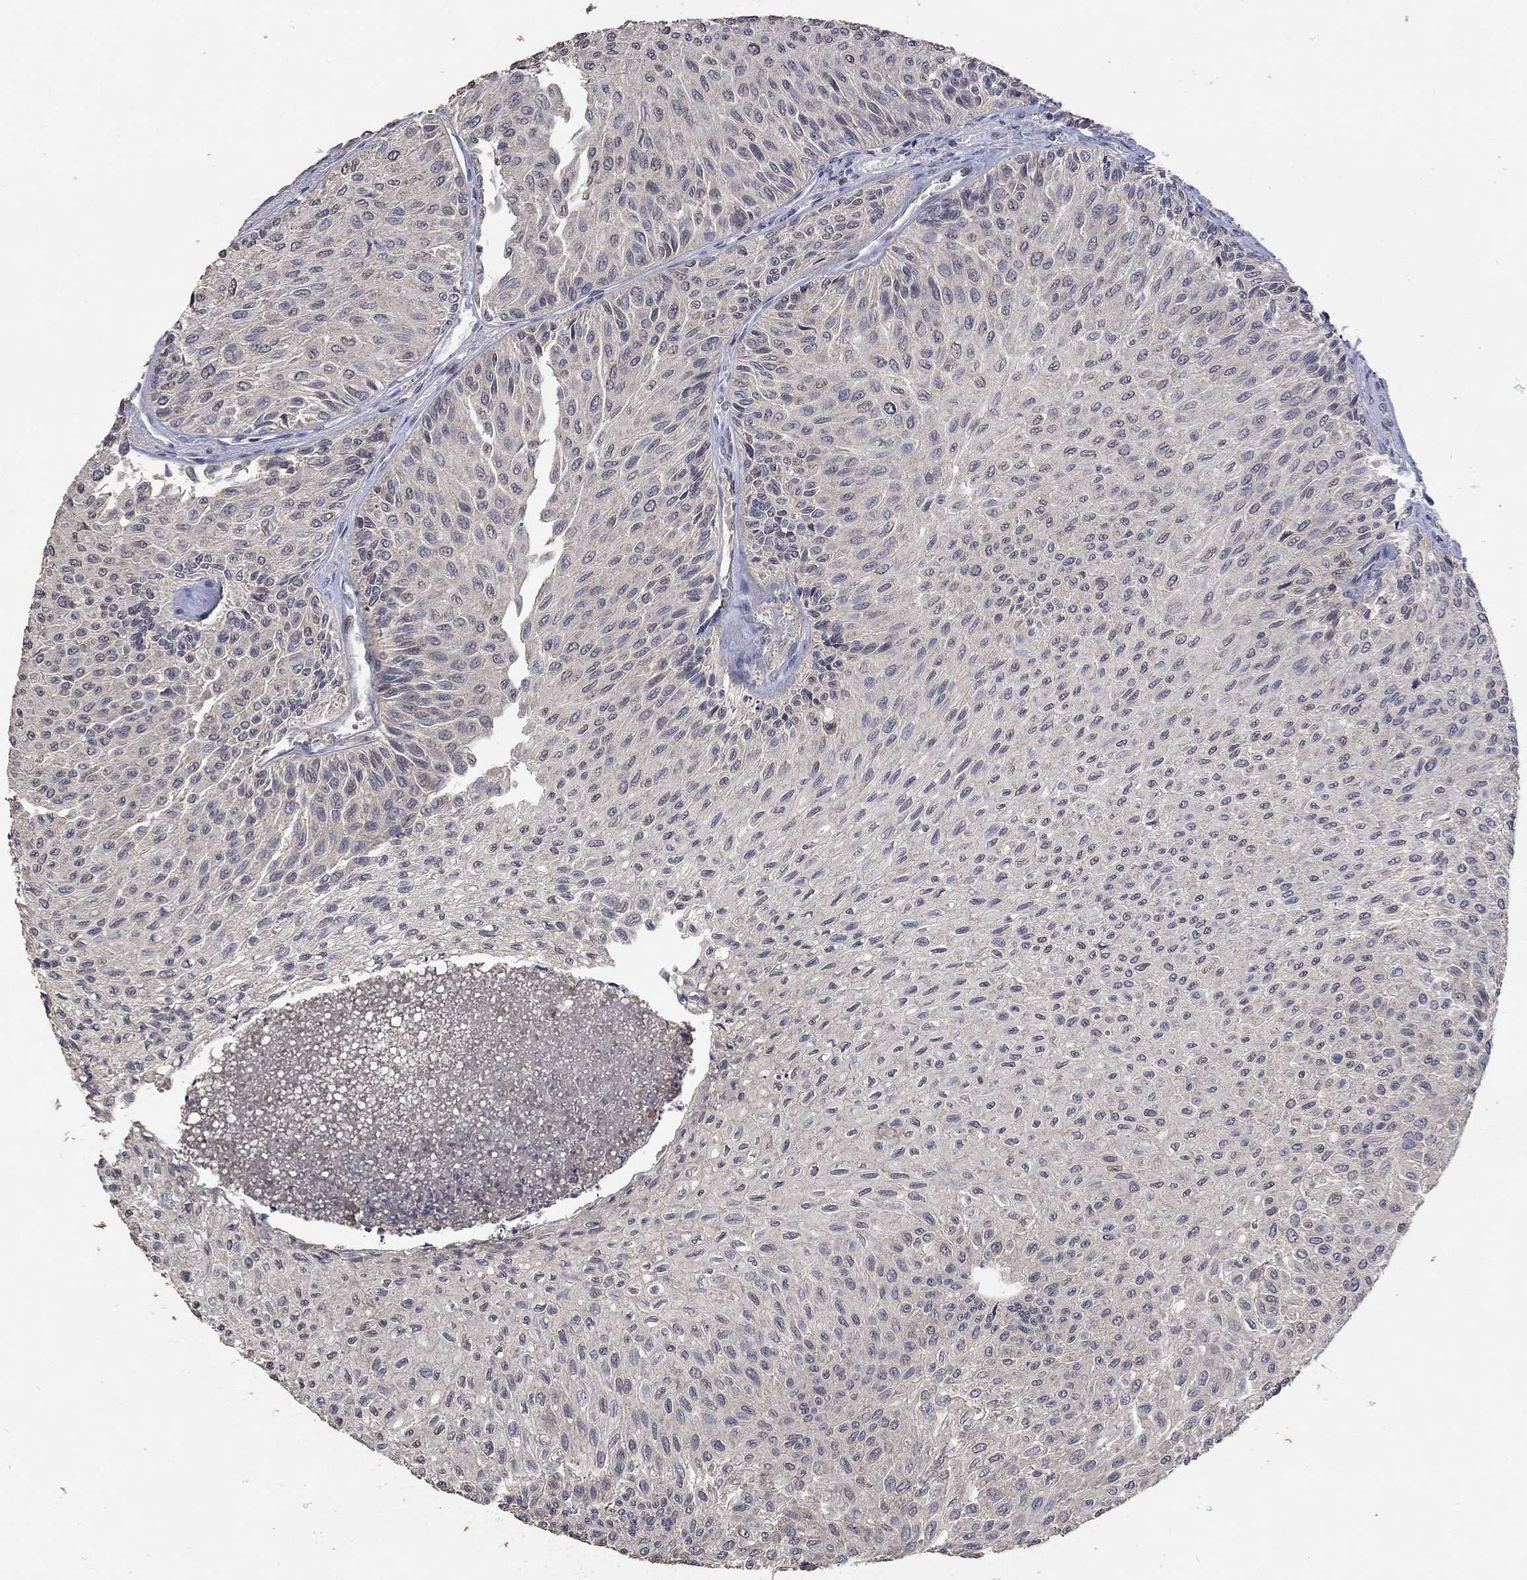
{"staining": {"intensity": "negative", "quantity": "none", "location": "none"}, "tissue": "urothelial cancer", "cell_type": "Tumor cells", "image_type": "cancer", "snomed": [{"axis": "morphology", "description": "Urothelial carcinoma, Low grade"}, {"axis": "topography", "description": "Urinary bladder"}], "caption": "The immunohistochemistry (IHC) histopathology image has no significant positivity in tumor cells of urothelial cancer tissue.", "gene": "PTPN20", "patient": {"sex": "male", "age": 78}}